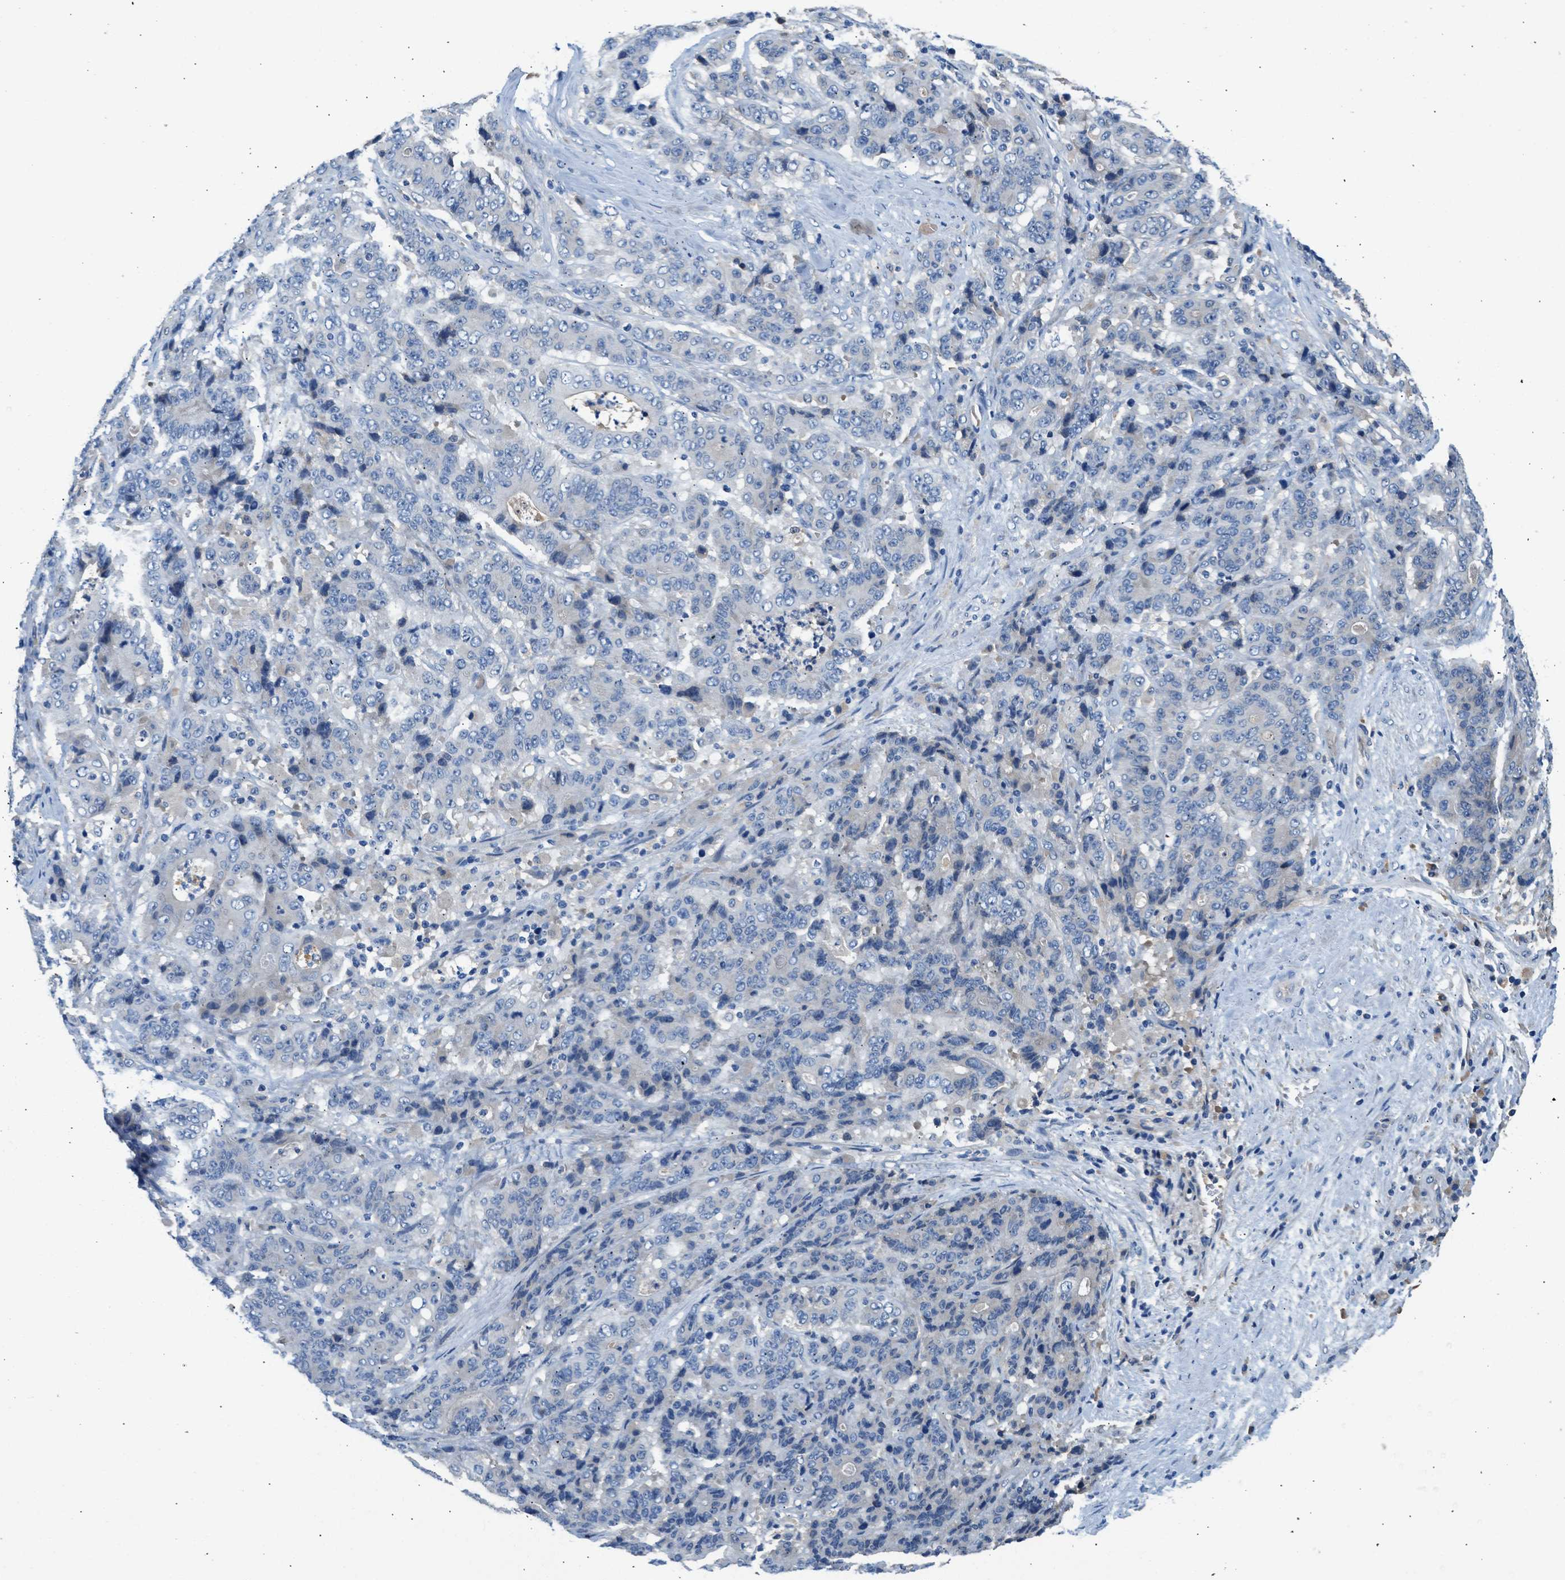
{"staining": {"intensity": "negative", "quantity": "none", "location": "none"}, "tissue": "stomach cancer", "cell_type": "Tumor cells", "image_type": "cancer", "snomed": [{"axis": "morphology", "description": "Adenocarcinoma, NOS"}, {"axis": "topography", "description": "Stomach"}], "caption": "Stomach cancer (adenocarcinoma) was stained to show a protein in brown. There is no significant expression in tumor cells.", "gene": "RWDD2B", "patient": {"sex": "female", "age": 73}}